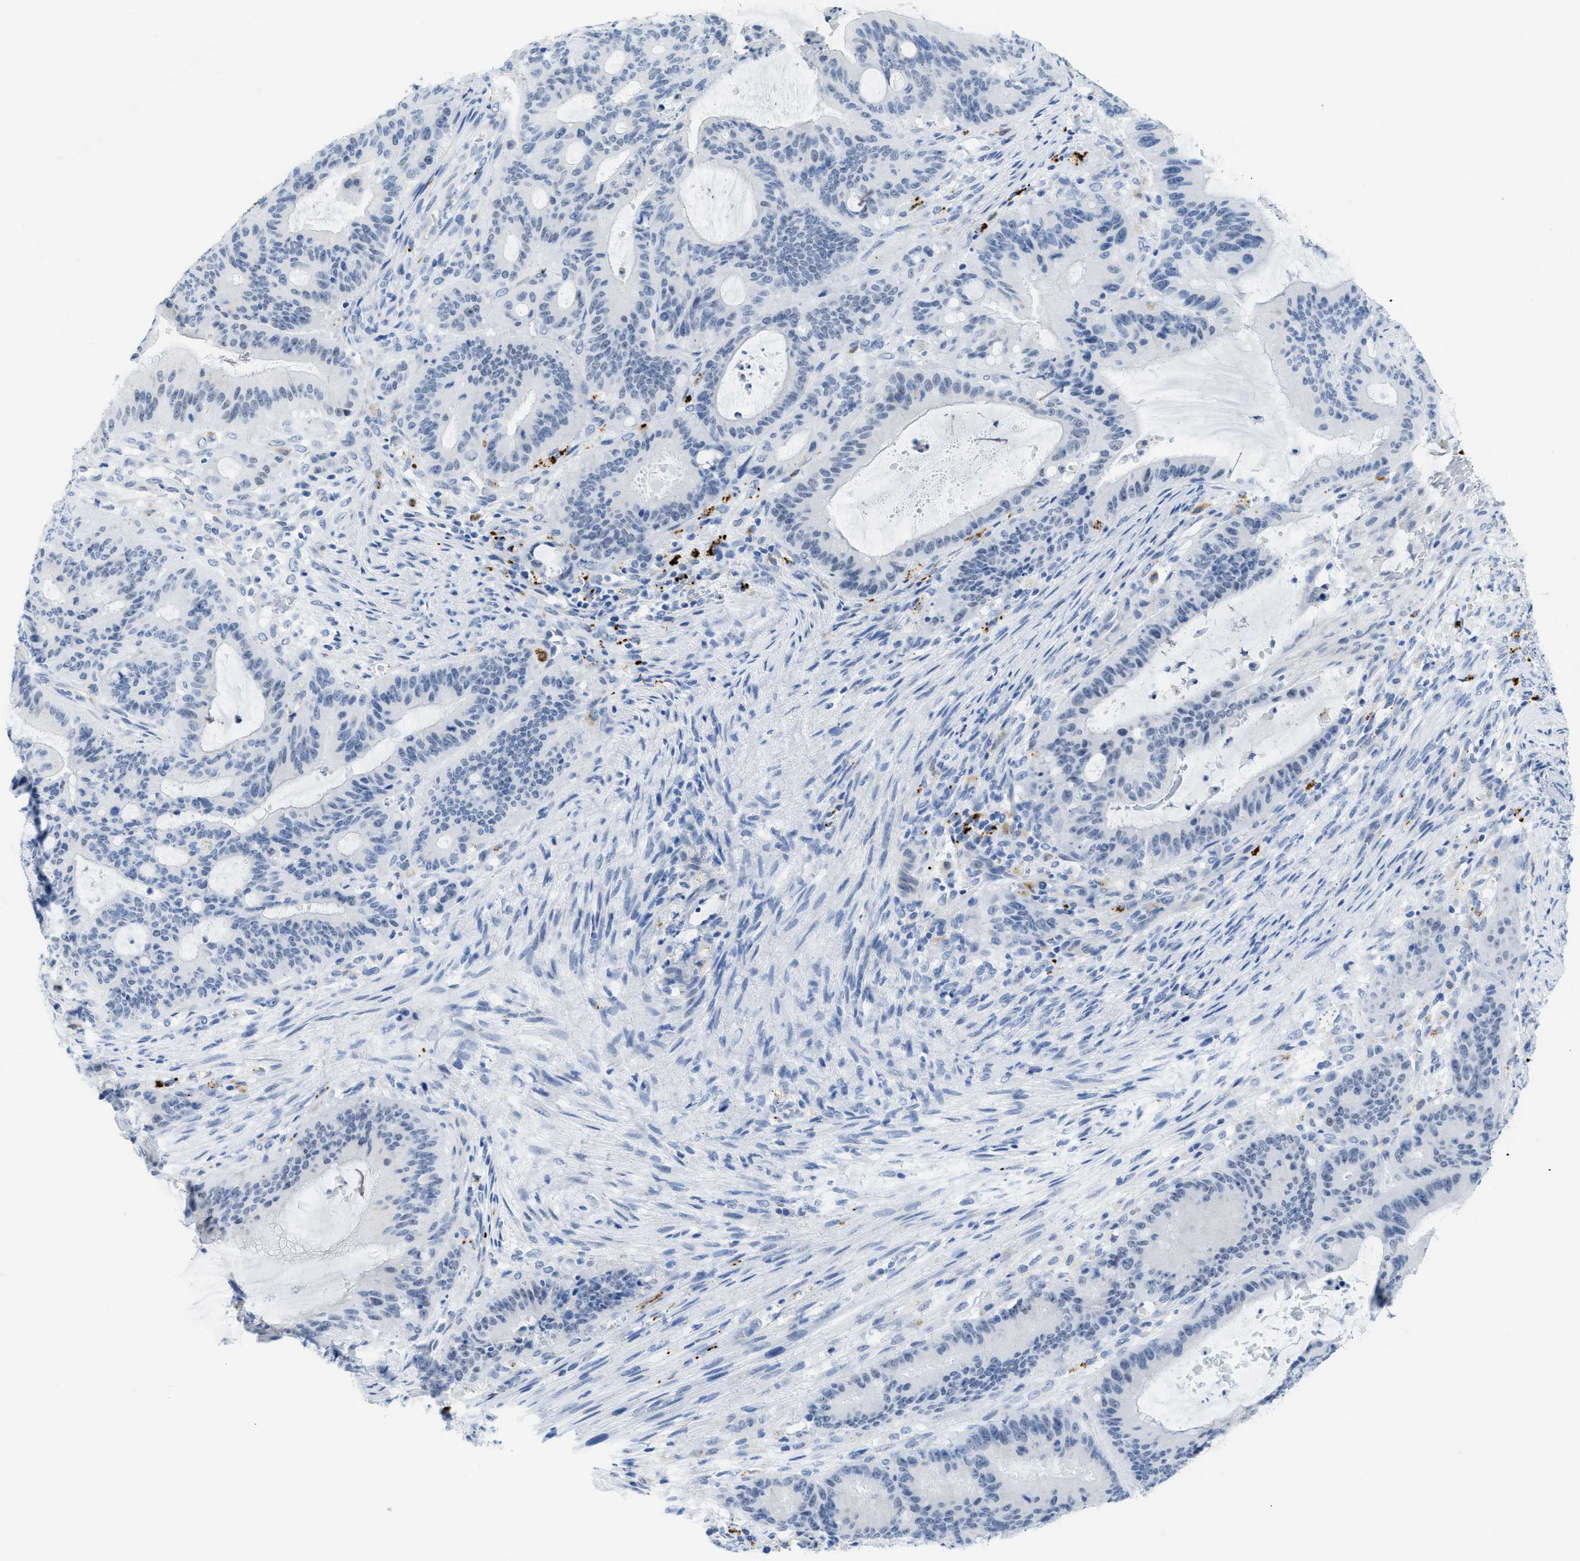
{"staining": {"intensity": "negative", "quantity": "none", "location": "none"}, "tissue": "liver cancer", "cell_type": "Tumor cells", "image_type": "cancer", "snomed": [{"axis": "morphology", "description": "Normal tissue, NOS"}, {"axis": "morphology", "description": "Cholangiocarcinoma"}, {"axis": "topography", "description": "Liver"}, {"axis": "topography", "description": "Peripheral nerve tissue"}], "caption": "Tumor cells are negative for brown protein staining in cholangiocarcinoma (liver).", "gene": "WDR4", "patient": {"sex": "female", "age": 73}}